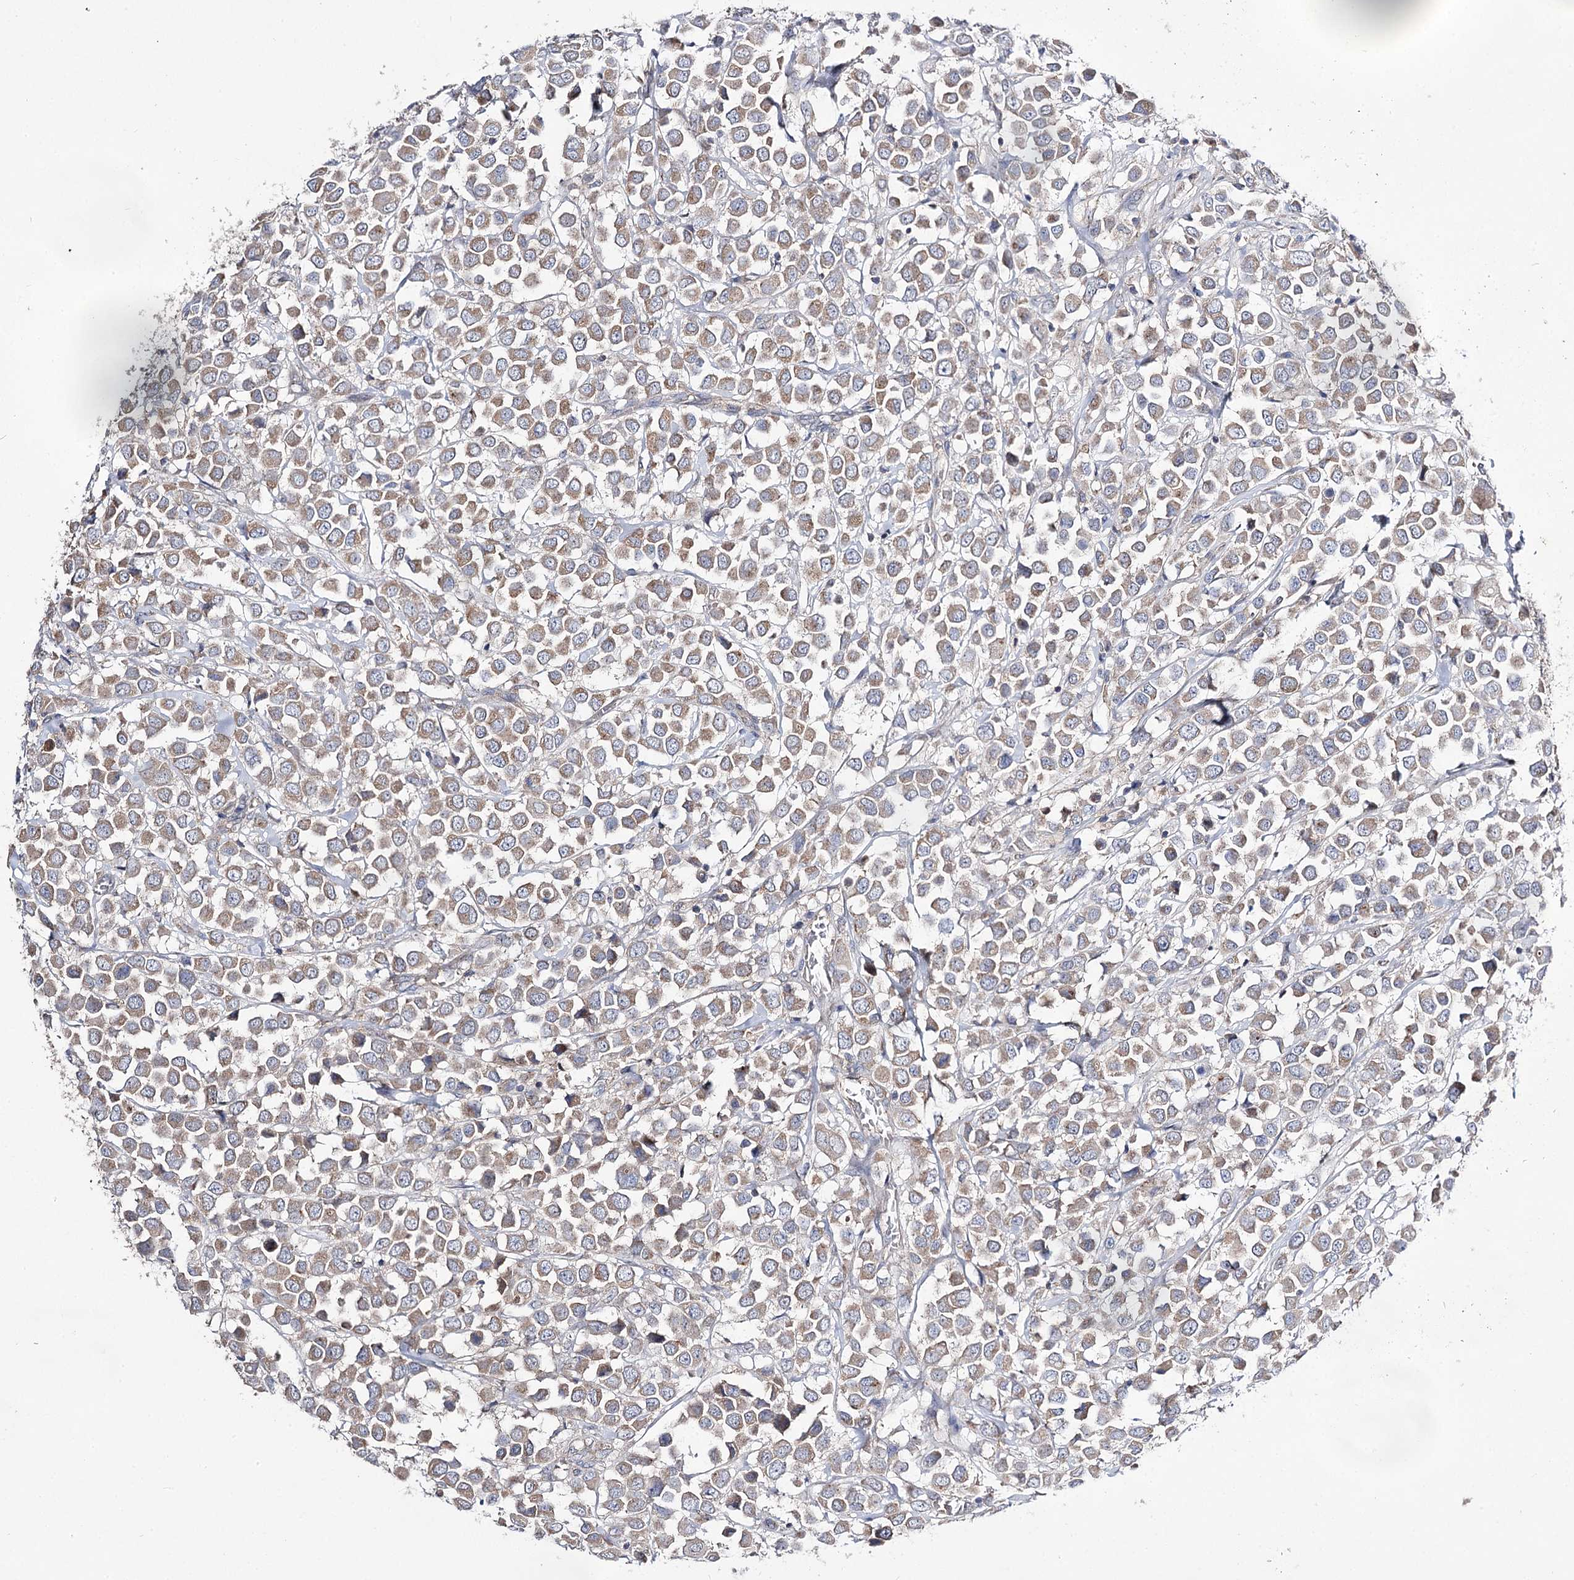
{"staining": {"intensity": "weak", "quantity": ">75%", "location": "cytoplasmic/membranous"}, "tissue": "breast cancer", "cell_type": "Tumor cells", "image_type": "cancer", "snomed": [{"axis": "morphology", "description": "Duct carcinoma"}, {"axis": "topography", "description": "Breast"}], "caption": "Protein staining of breast cancer (invasive ductal carcinoma) tissue exhibits weak cytoplasmic/membranous expression in approximately >75% of tumor cells.", "gene": "AURKC", "patient": {"sex": "female", "age": 61}}